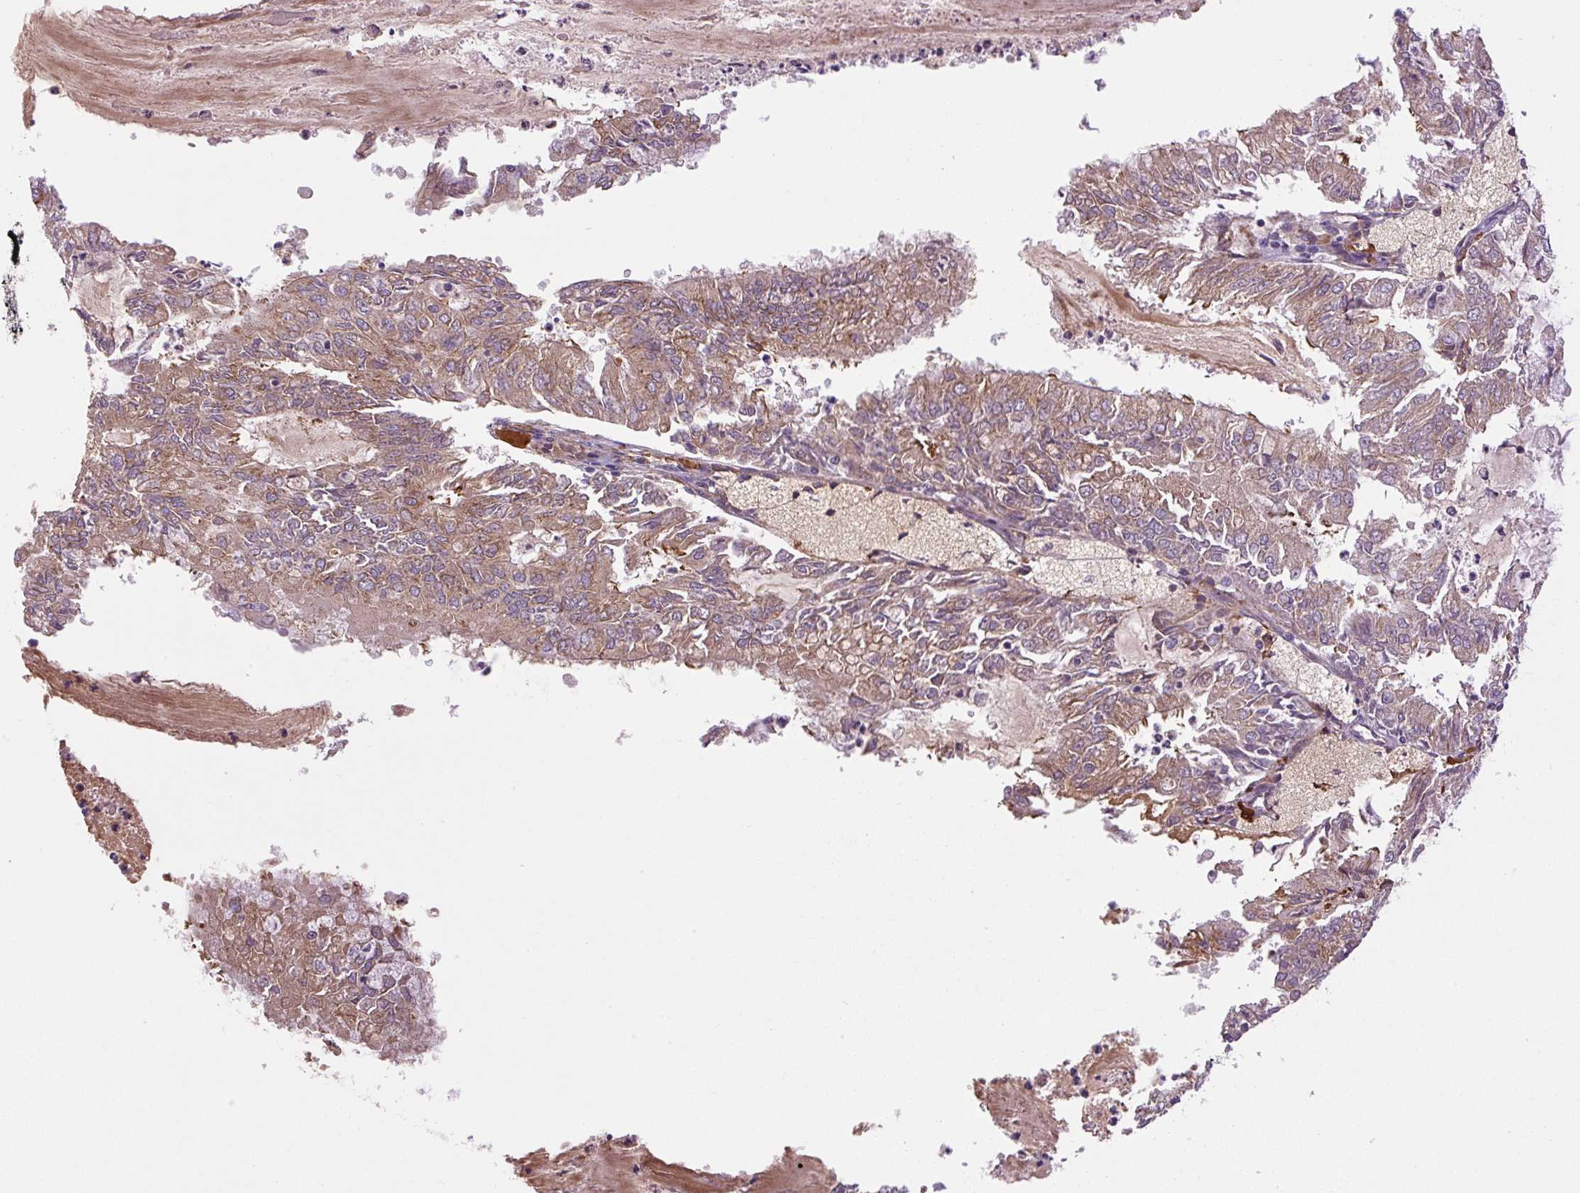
{"staining": {"intensity": "moderate", "quantity": "25%-75%", "location": "cytoplasmic/membranous"}, "tissue": "endometrial cancer", "cell_type": "Tumor cells", "image_type": "cancer", "snomed": [{"axis": "morphology", "description": "Adenocarcinoma, NOS"}, {"axis": "topography", "description": "Endometrium"}], "caption": "Immunohistochemical staining of human endometrial cancer (adenocarcinoma) demonstrates medium levels of moderate cytoplasmic/membranous expression in about 25%-75% of tumor cells.", "gene": "SEPTIN10", "patient": {"sex": "female", "age": 57}}